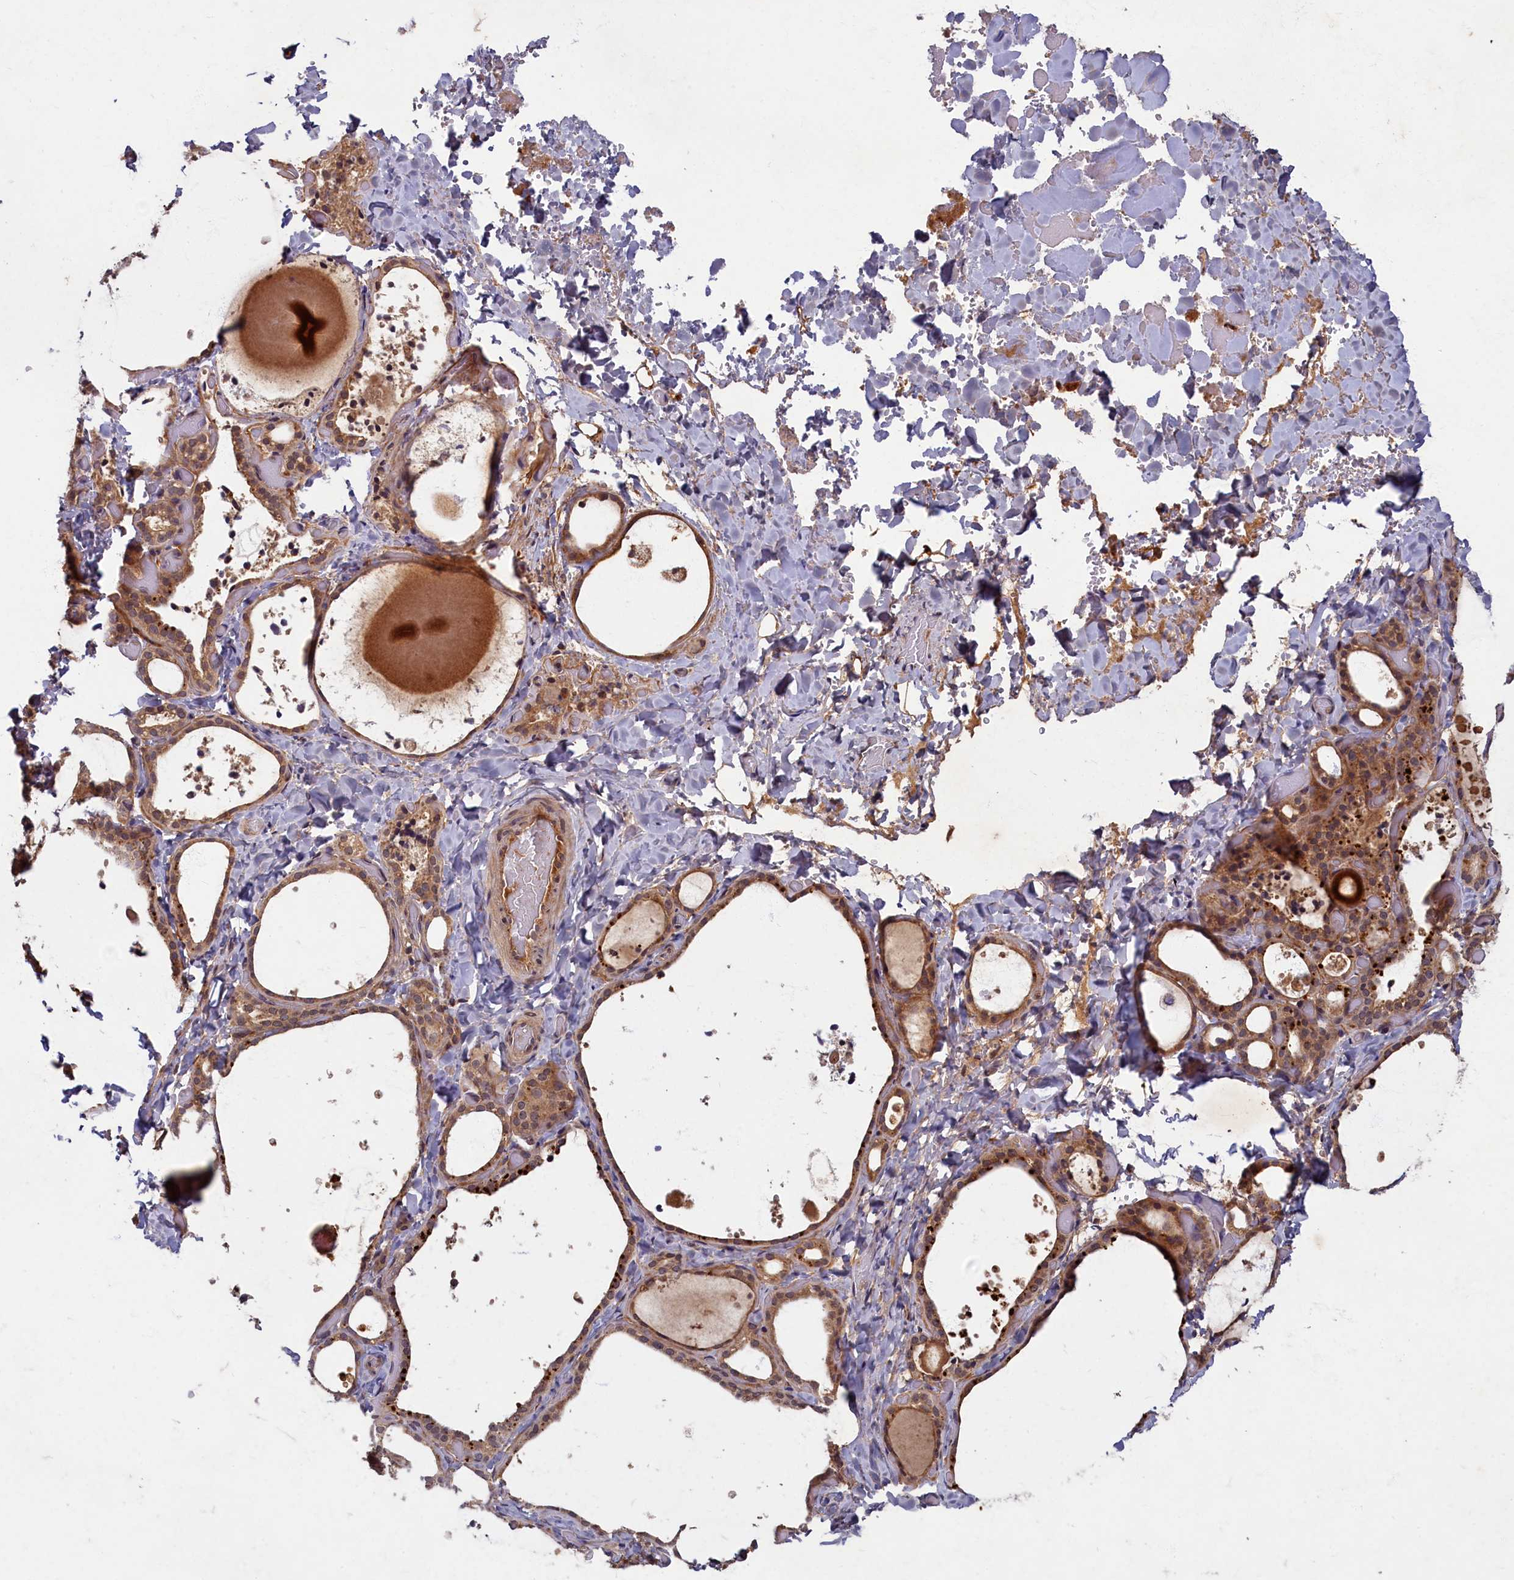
{"staining": {"intensity": "moderate", "quantity": ">75%", "location": "cytoplasmic/membranous,nuclear"}, "tissue": "thyroid gland", "cell_type": "Glandular cells", "image_type": "normal", "snomed": [{"axis": "morphology", "description": "Normal tissue, NOS"}, {"axis": "topography", "description": "Thyroid gland"}], "caption": "Approximately >75% of glandular cells in normal thyroid gland show moderate cytoplasmic/membranous,nuclear protein expression as visualized by brown immunohistochemical staining.", "gene": "BICD1", "patient": {"sex": "female", "age": 44}}